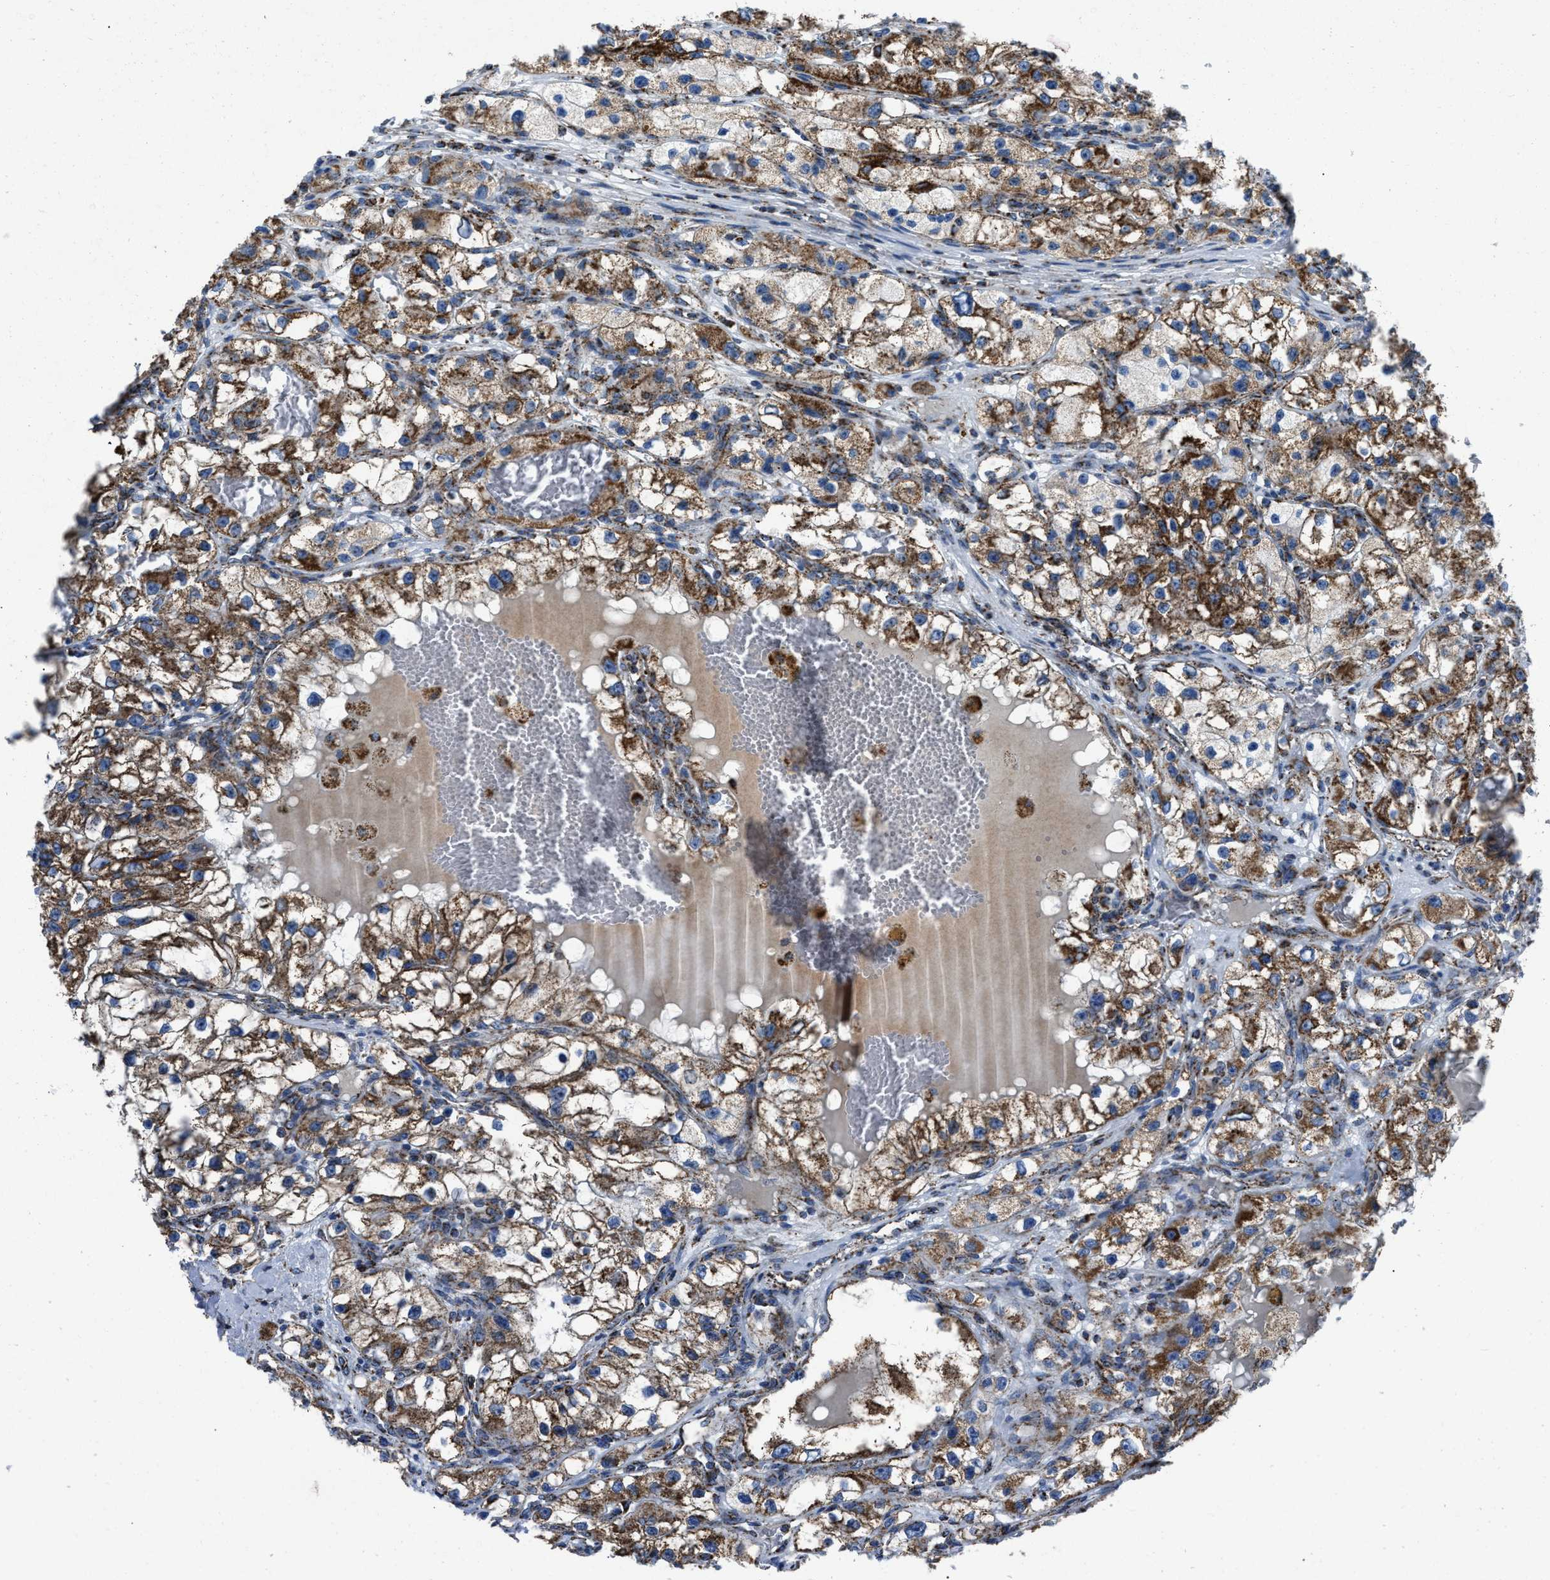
{"staining": {"intensity": "moderate", "quantity": ">75%", "location": "cytoplasmic/membranous"}, "tissue": "renal cancer", "cell_type": "Tumor cells", "image_type": "cancer", "snomed": [{"axis": "morphology", "description": "Adenocarcinoma, NOS"}, {"axis": "topography", "description": "Kidney"}], "caption": "Tumor cells display medium levels of moderate cytoplasmic/membranous staining in approximately >75% of cells in human renal adenocarcinoma.", "gene": "NSD3", "patient": {"sex": "female", "age": 57}}